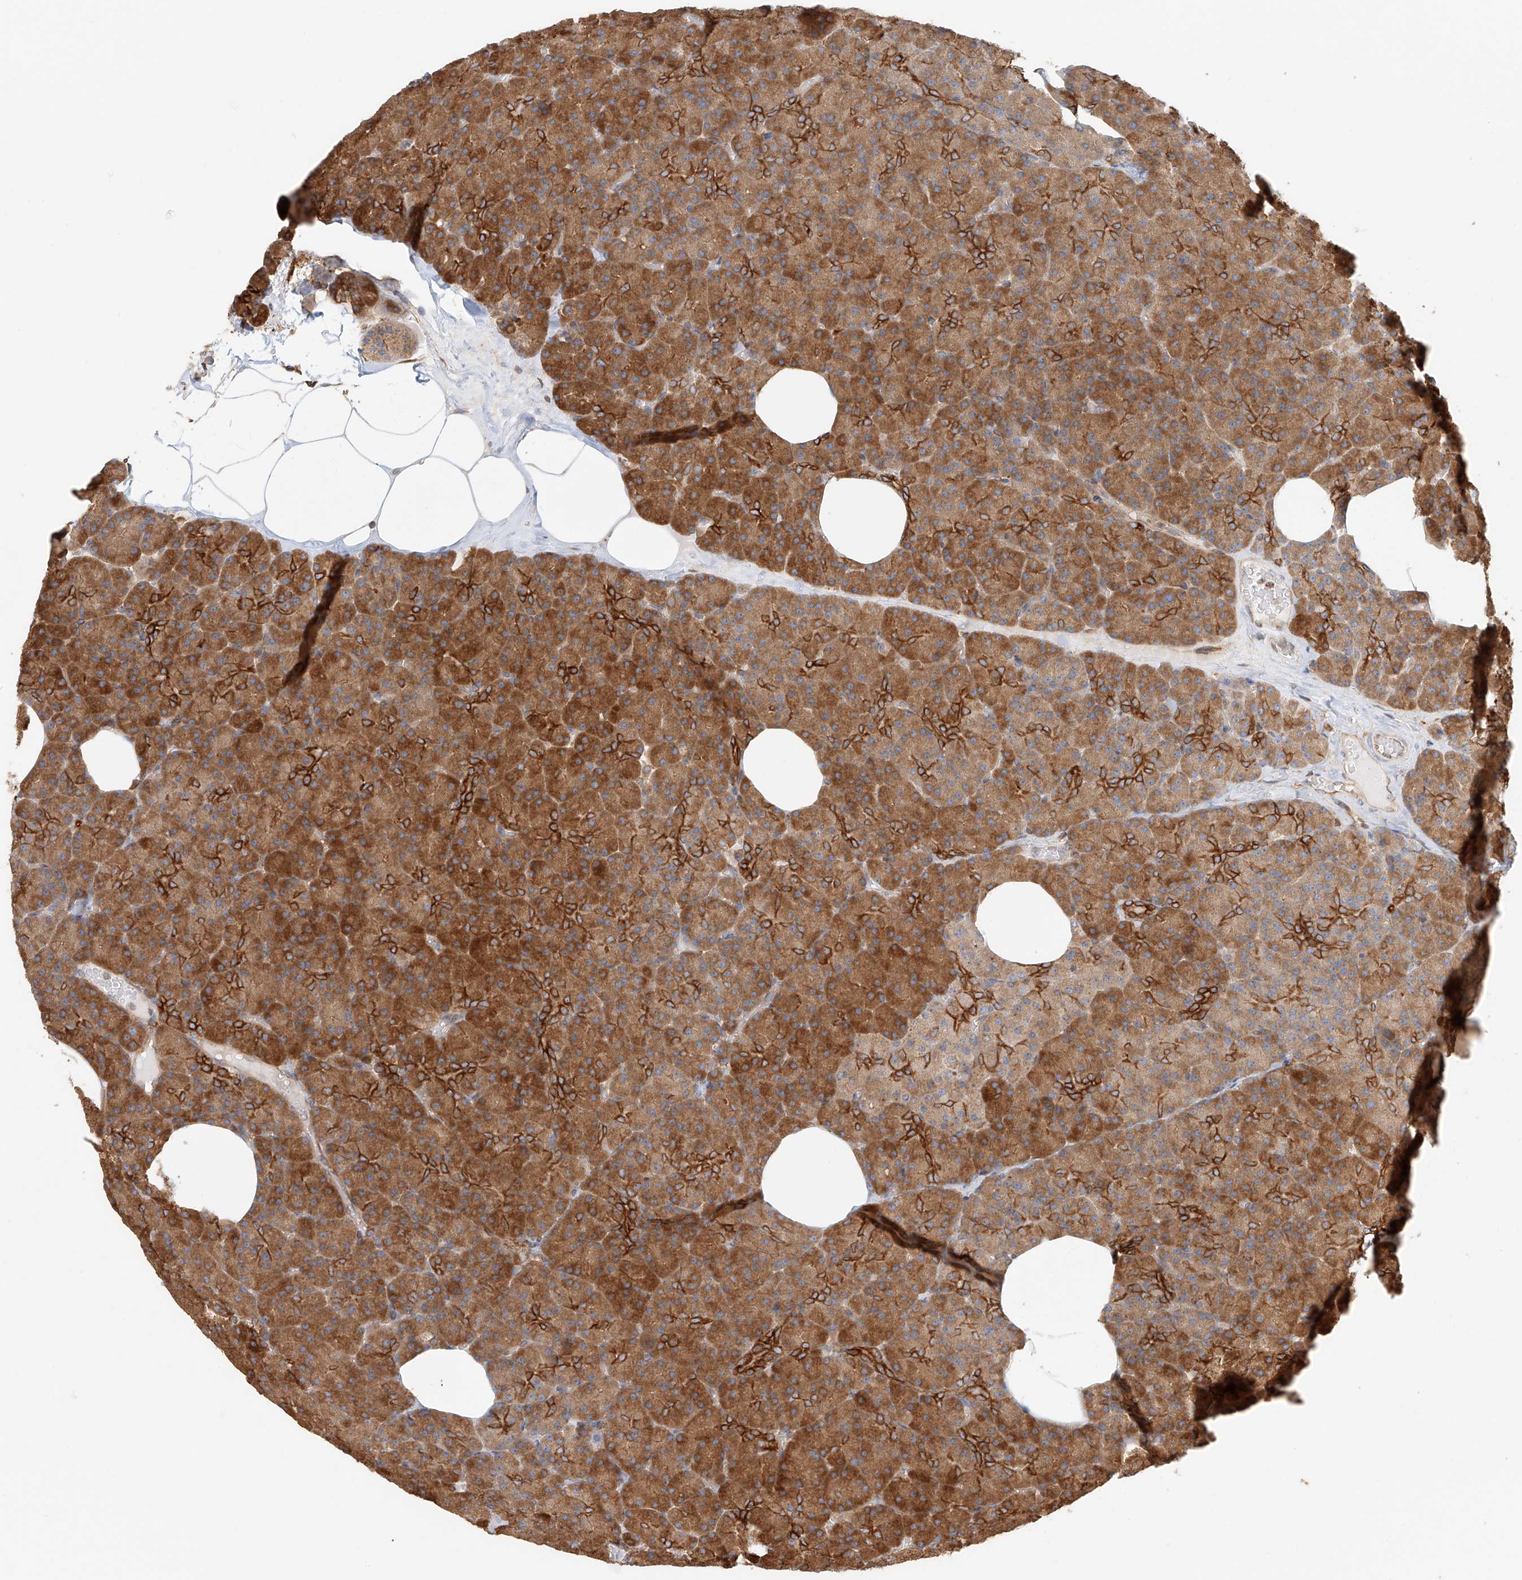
{"staining": {"intensity": "strong", "quantity": ">75%", "location": "cytoplasmic/membranous"}, "tissue": "pancreas", "cell_type": "Exocrine glandular cells", "image_type": "normal", "snomed": [{"axis": "morphology", "description": "Normal tissue, NOS"}, {"axis": "morphology", "description": "Carcinoid, malignant, NOS"}, {"axis": "topography", "description": "Pancreas"}], "caption": "Immunohistochemistry of benign human pancreas demonstrates high levels of strong cytoplasmic/membranous staining in about >75% of exocrine glandular cells.", "gene": "DHRS7", "patient": {"sex": "female", "age": 35}}